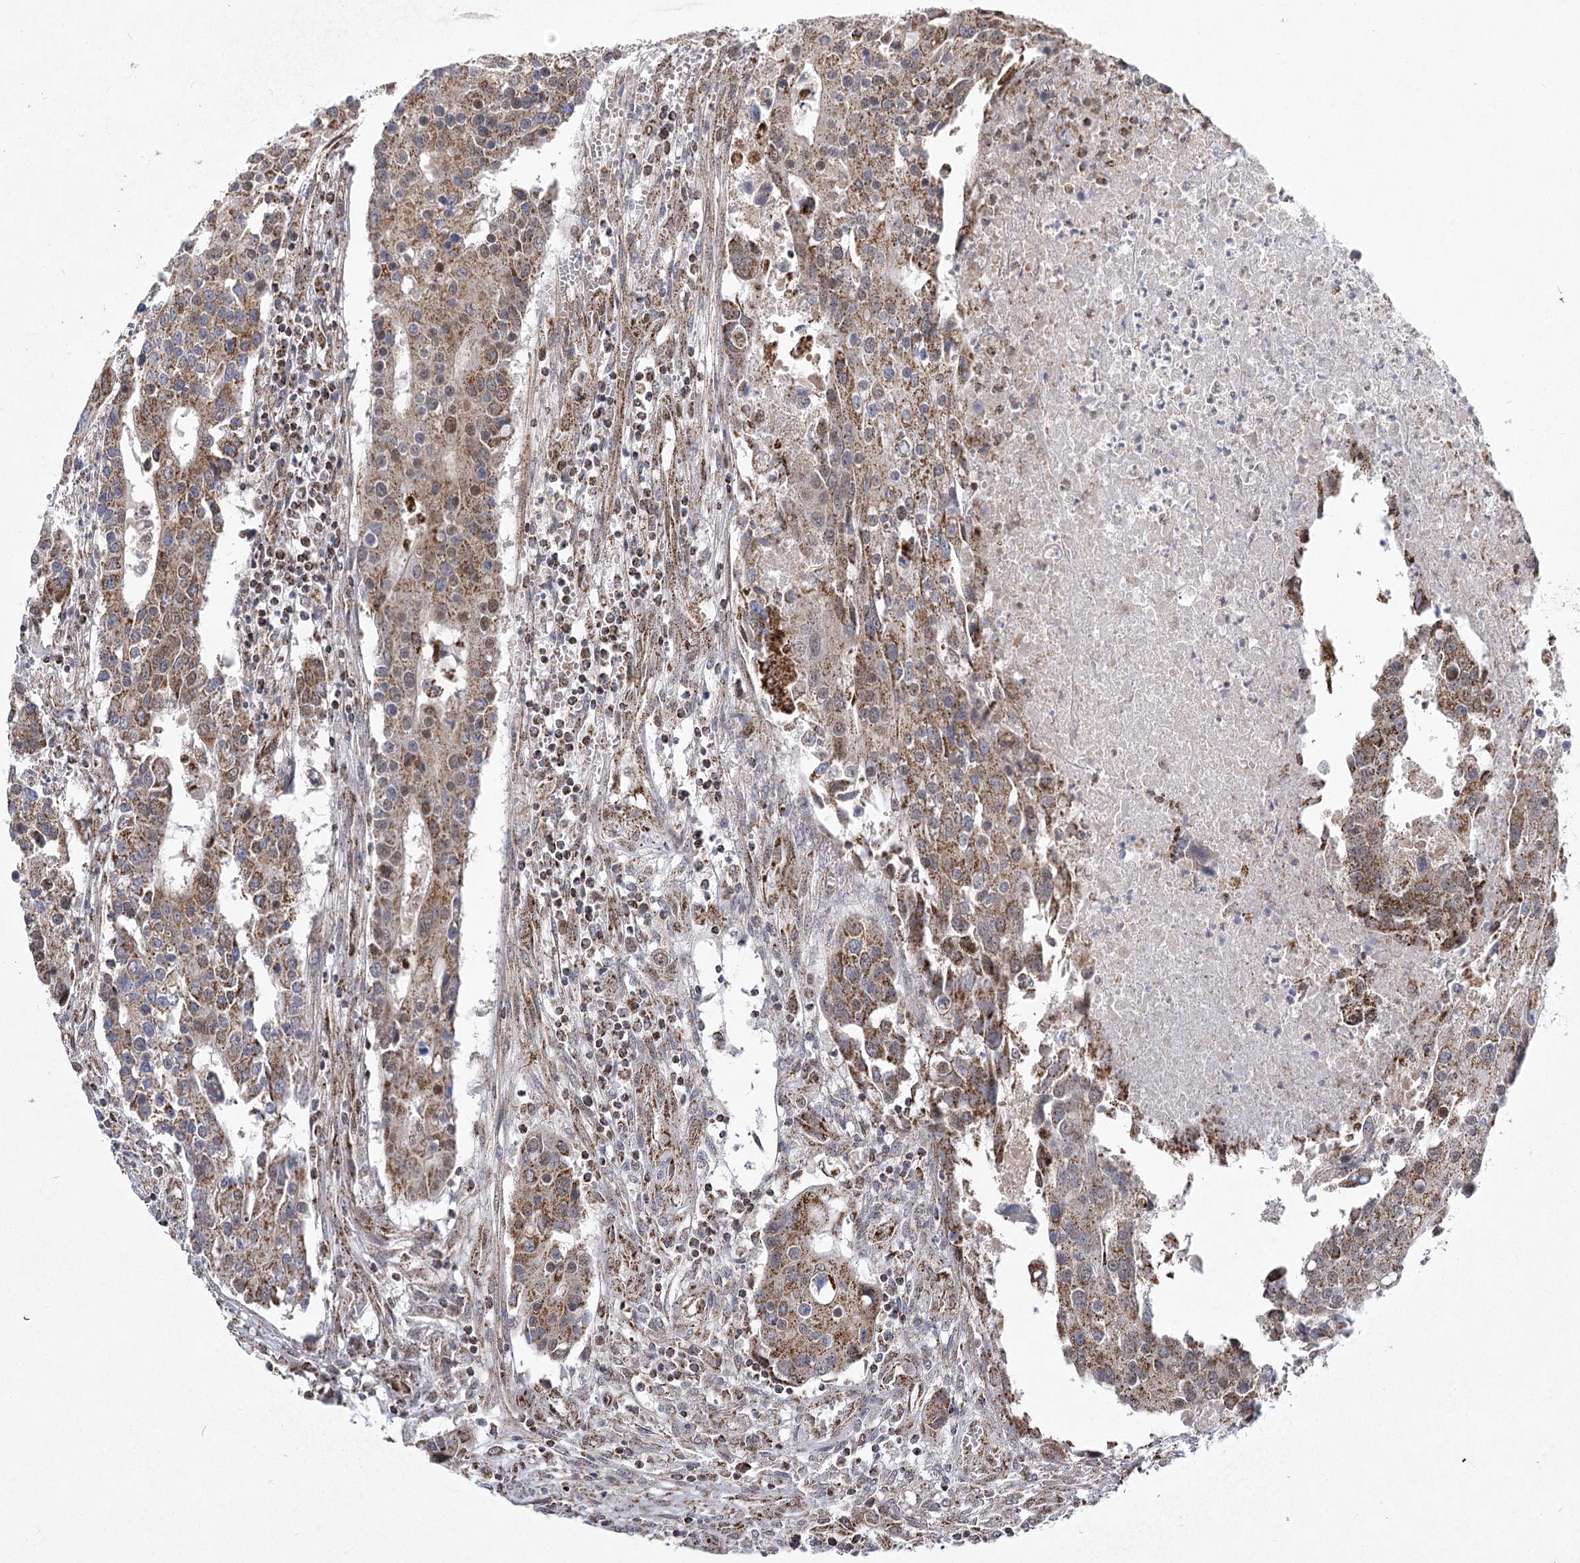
{"staining": {"intensity": "moderate", "quantity": ">75%", "location": "cytoplasmic/membranous,nuclear"}, "tissue": "colorectal cancer", "cell_type": "Tumor cells", "image_type": "cancer", "snomed": [{"axis": "morphology", "description": "Adenocarcinoma, NOS"}, {"axis": "topography", "description": "Colon"}], "caption": "Colorectal cancer stained with immunohistochemistry (IHC) demonstrates moderate cytoplasmic/membranous and nuclear expression in approximately >75% of tumor cells.", "gene": "SLC4A1AP", "patient": {"sex": "male", "age": 77}}